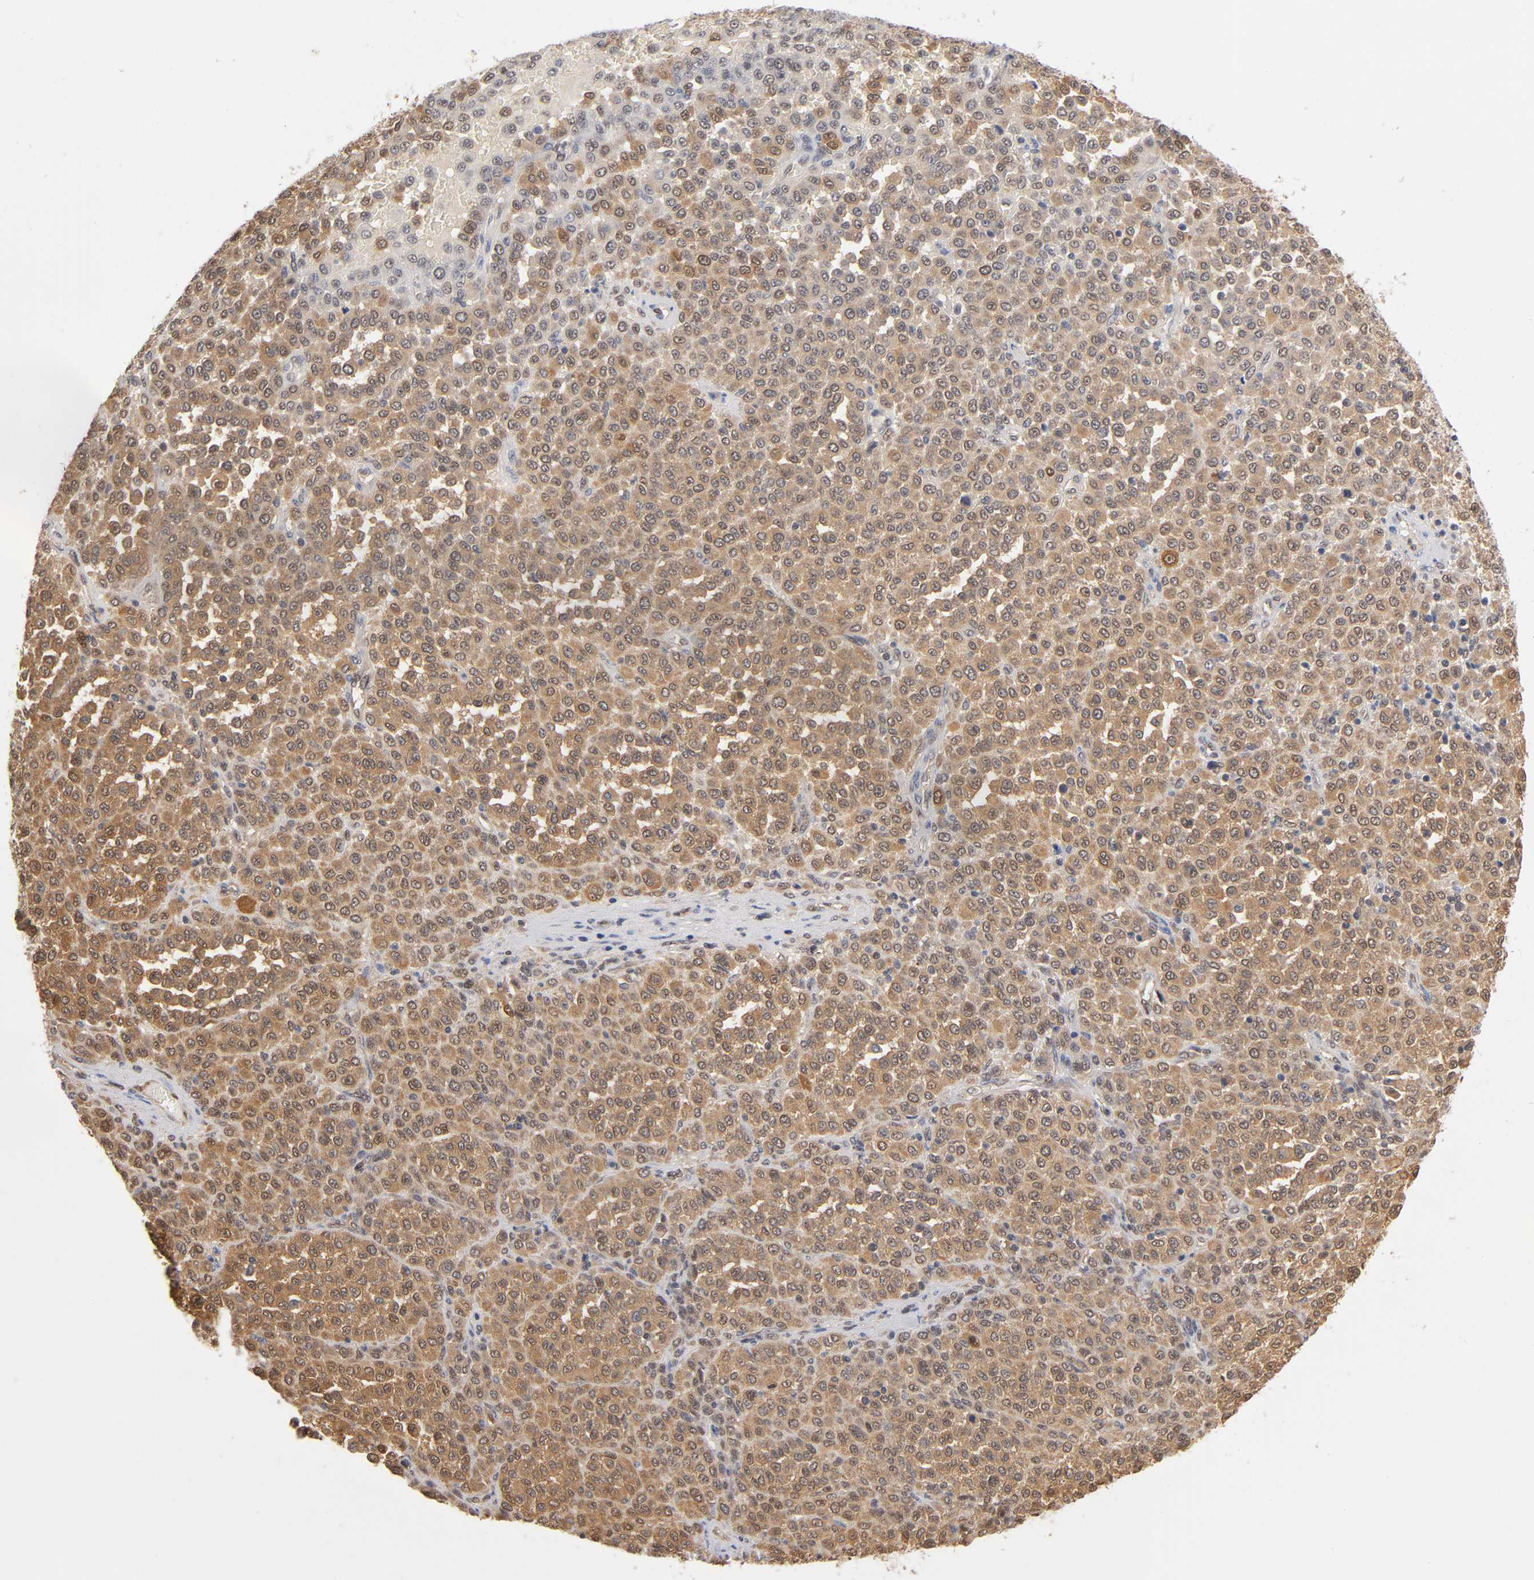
{"staining": {"intensity": "strong", "quantity": ">75%", "location": "cytoplasmic/membranous"}, "tissue": "melanoma", "cell_type": "Tumor cells", "image_type": "cancer", "snomed": [{"axis": "morphology", "description": "Malignant melanoma, Metastatic site"}, {"axis": "topography", "description": "Pancreas"}], "caption": "DAB immunohistochemical staining of malignant melanoma (metastatic site) shows strong cytoplasmic/membranous protein staining in about >75% of tumor cells. The staining was performed using DAB (3,3'-diaminobenzidine), with brown indicating positive protein expression. Nuclei are stained blue with hematoxylin.", "gene": "DFFB", "patient": {"sex": "female", "age": 30}}